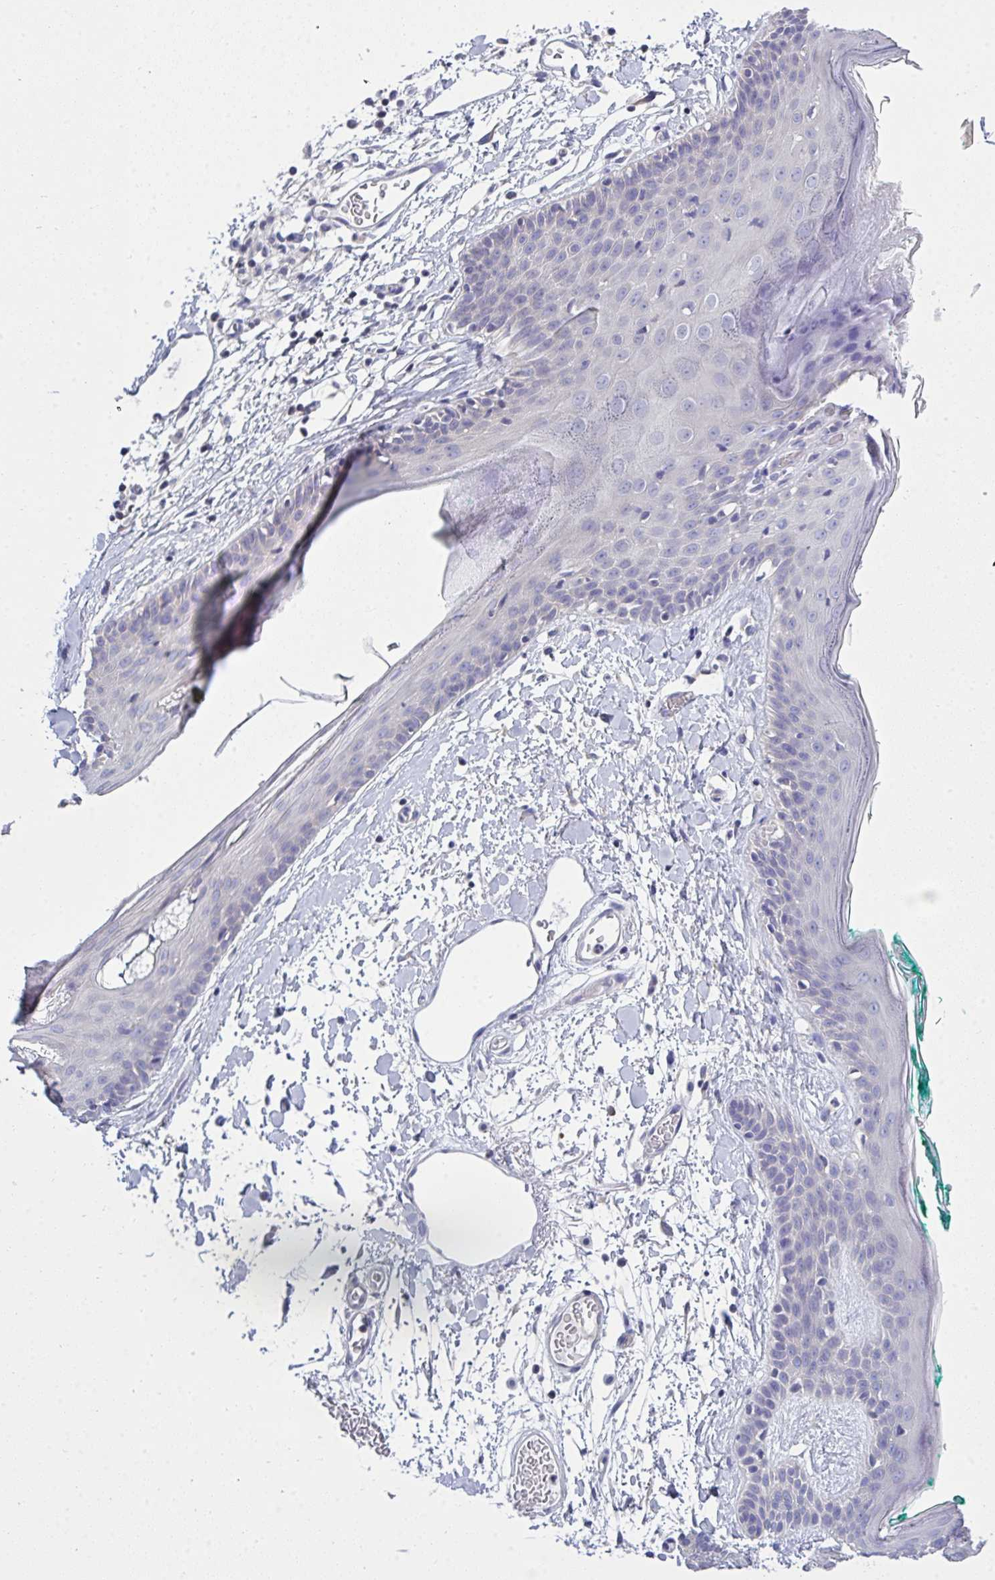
{"staining": {"intensity": "negative", "quantity": "none", "location": "none"}, "tissue": "skin", "cell_type": "Fibroblasts", "image_type": "normal", "snomed": [{"axis": "morphology", "description": "Normal tissue, NOS"}, {"axis": "topography", "description": "Skin"}], "caption": "Immunohistochemistry (IHC) of unremarkable skin displays no expression in fibroblasts.", "gene": "LRRC58", "patient": {"sex": "male", "age": 79}}